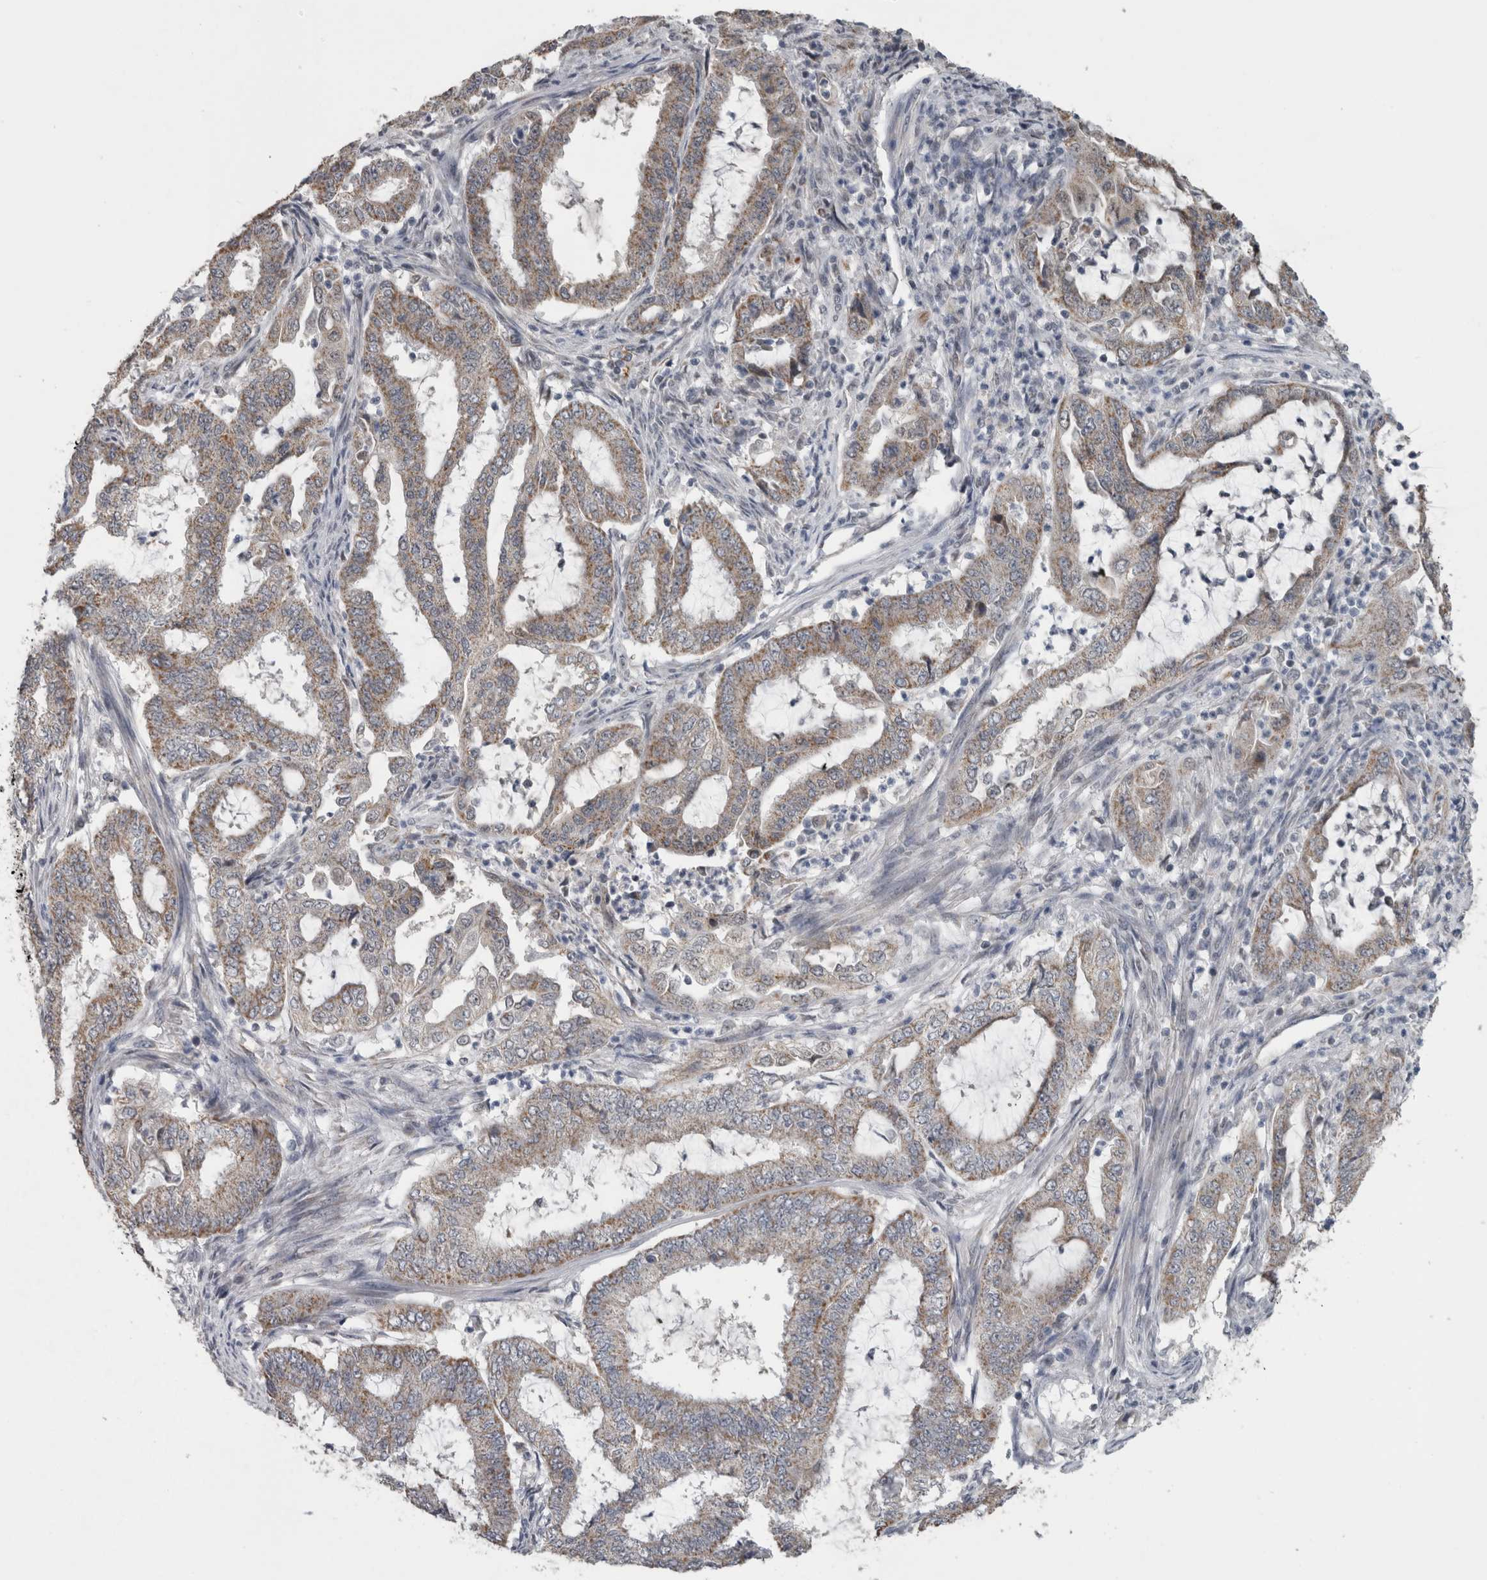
{"staining": {"intensity": "weak", "quantity": ">75%", "location": "cytoplasmic/membranous"}, "tissue": "endometrial cancer", "cell_type": "Tumor cells", "image_type": "cancer", "snomed": [{"axis": "morphology", "description": "Adenocarcinoma, NOS"}, {"axis": "topography", "description": "Endometrium"}], "caption": "Endometrial adenocarcinoma tissue shows weak cytoplasmic/membranous staining in about >75% of tumor cells Using DAB (brown) and hematoxylin (blue) stains, captured at high magnification using brightfield microscopy.", "gene": "OR2K2", "patient": {"sex": "female", "age": 51}}